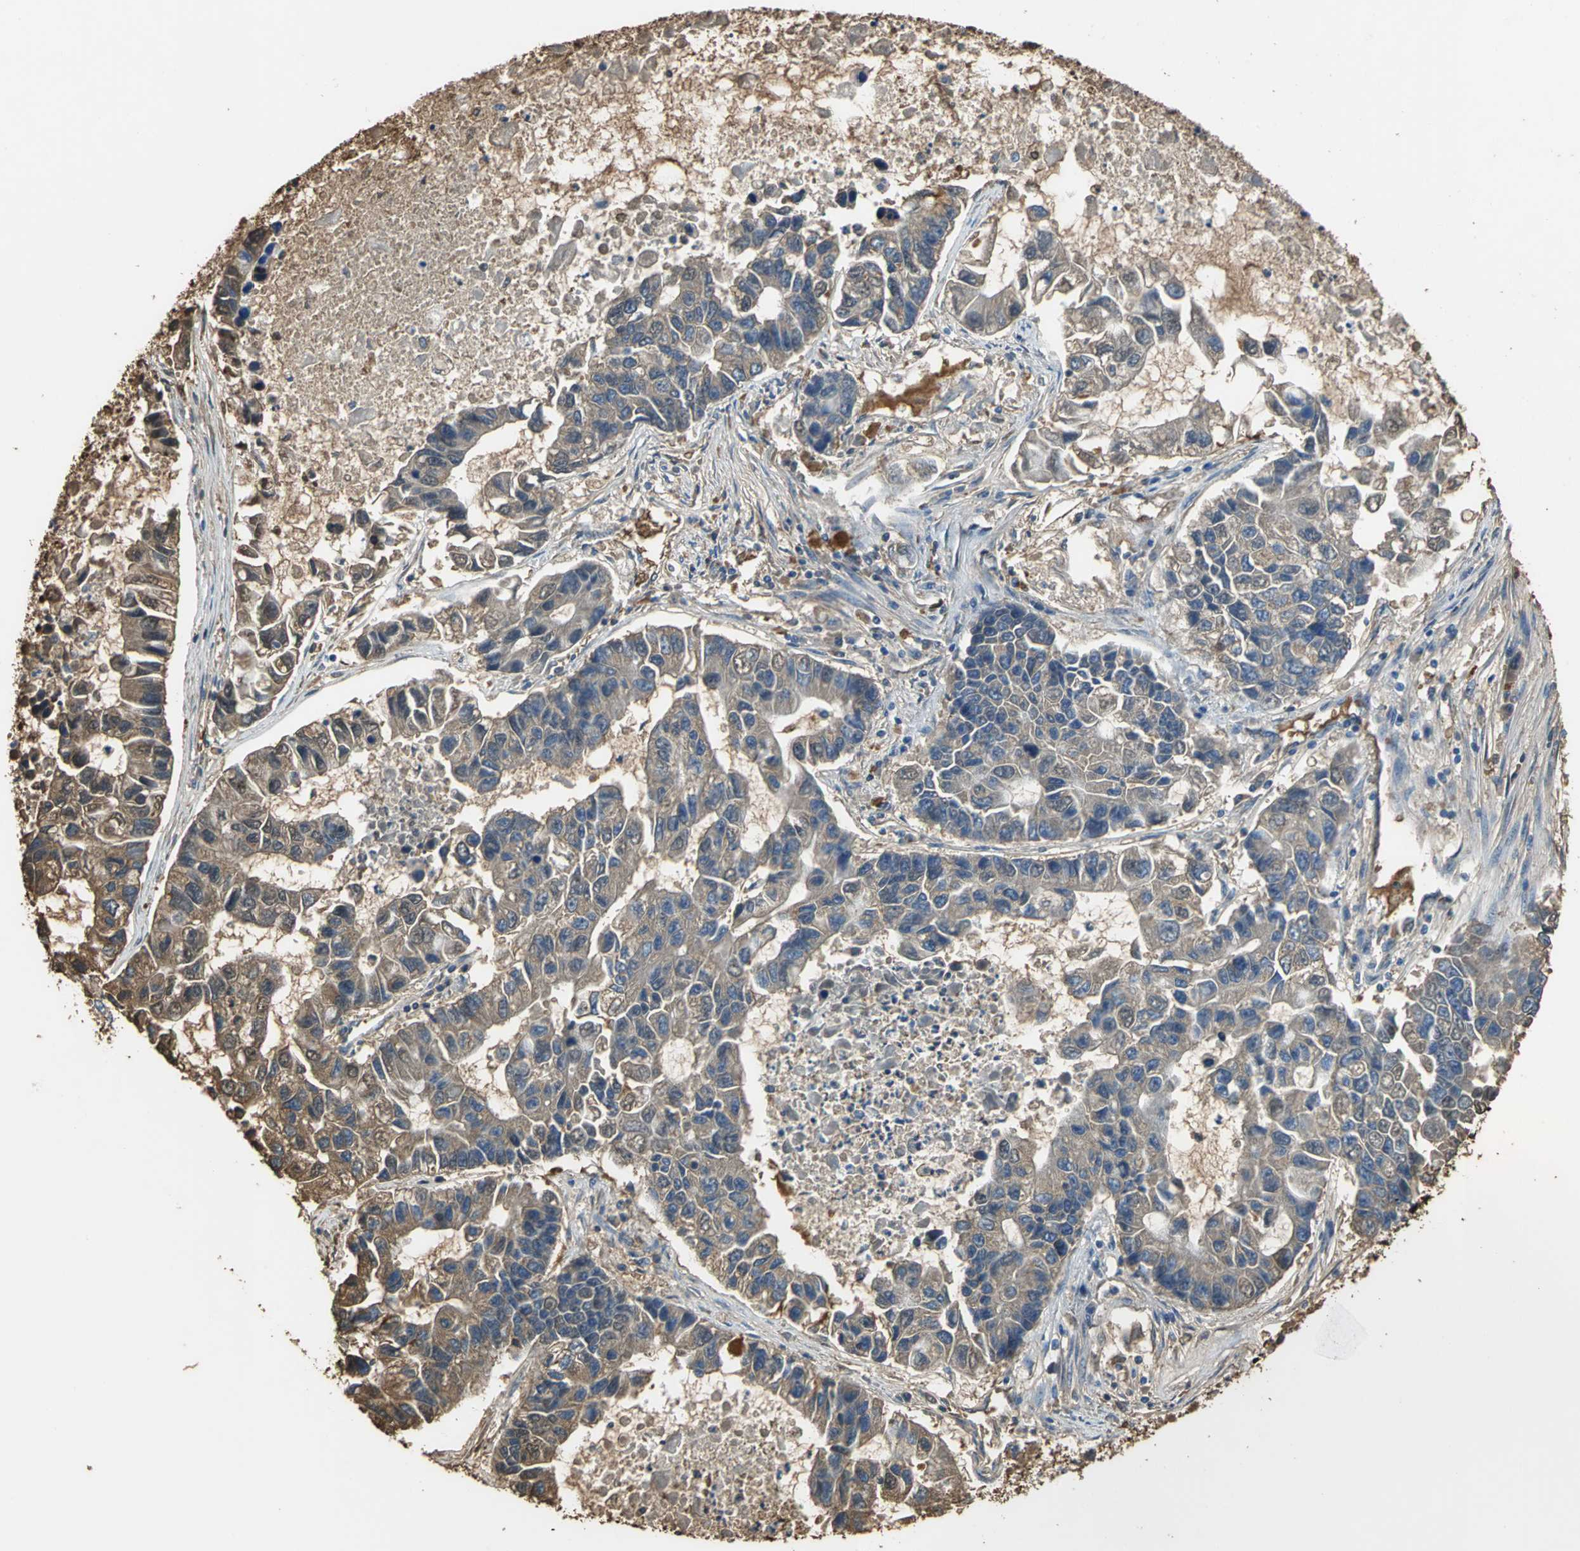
{"staining": {"intensity": "moderate", "quantity": ">75%", "location": "cytoplasmic/membranous"}, "tissue": "lung cancer", "cell_type": "Tumor cells", "image_type": "cancer", "snomed": [{"axis": "morphology", "description": "Adenocarcinoma, NOS"}, {"axis": "topography", "description": "Lung"}], "caption": "Moderate cytoplasmic/membranous positivity is present in about >75% of tumor cells in lung adenocarcinoma.", "gene": "TREM1", "patient": {"sex": "female", "age": 51}}